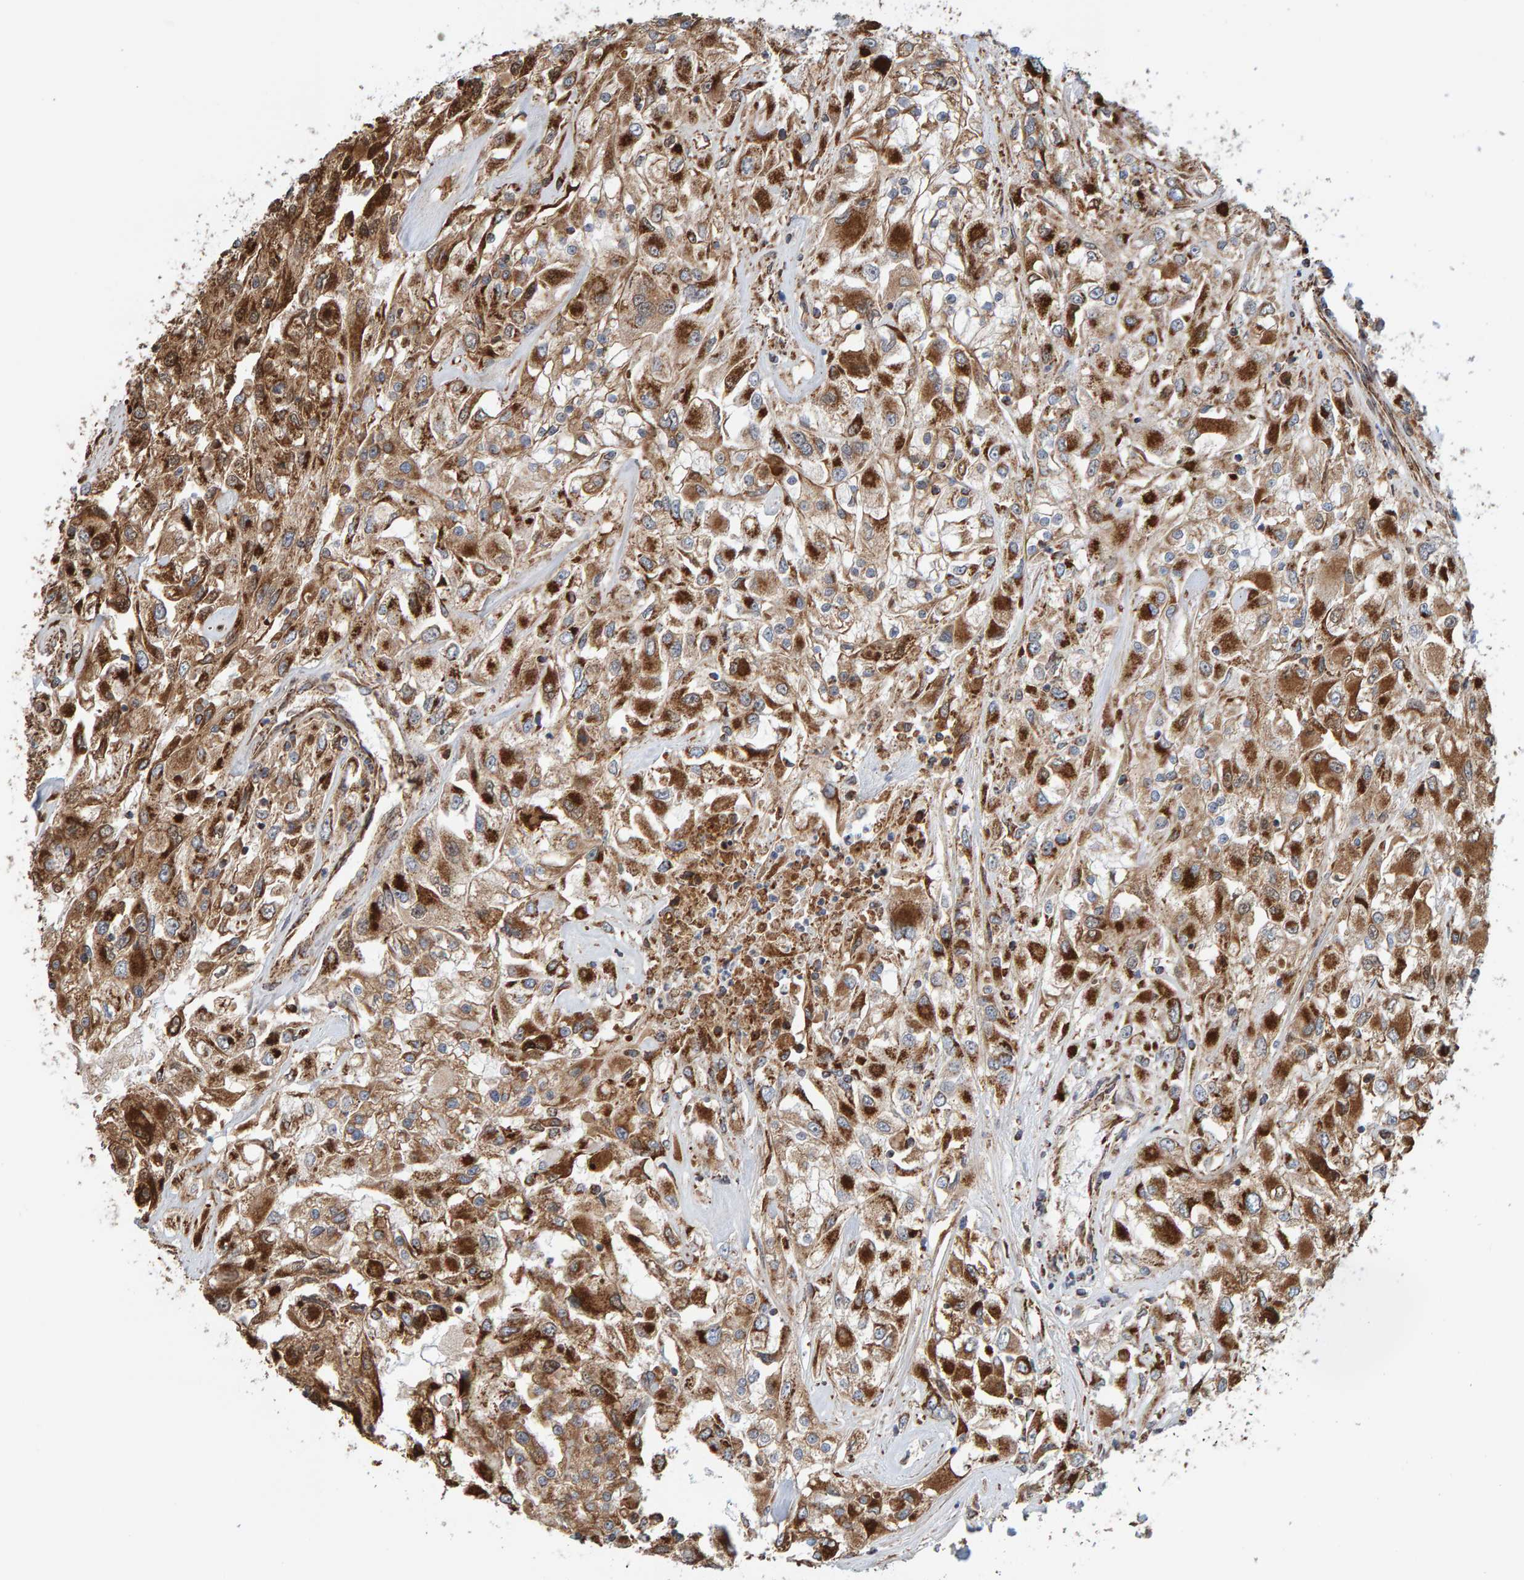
{"staining": {"intensity": "strong", "quantity": ">75%", "location": "cytoplasmic/membranous"}, "tissue": "renal cancer", "cell_type": "Tumor cells", "image_type": "cancer", "snomed": [{"axis": "morphology", "description": "Adenocarcinoma, NOS"}, {"axis": "topography", "description": "Kidney"}], "caption": "Strong cytoplasmic/membranous protein expression is seen in about >75% of tumor cells in renal cancer.", "gene": "MRPL45", "patient": {"sex": "female", "age": 52}}